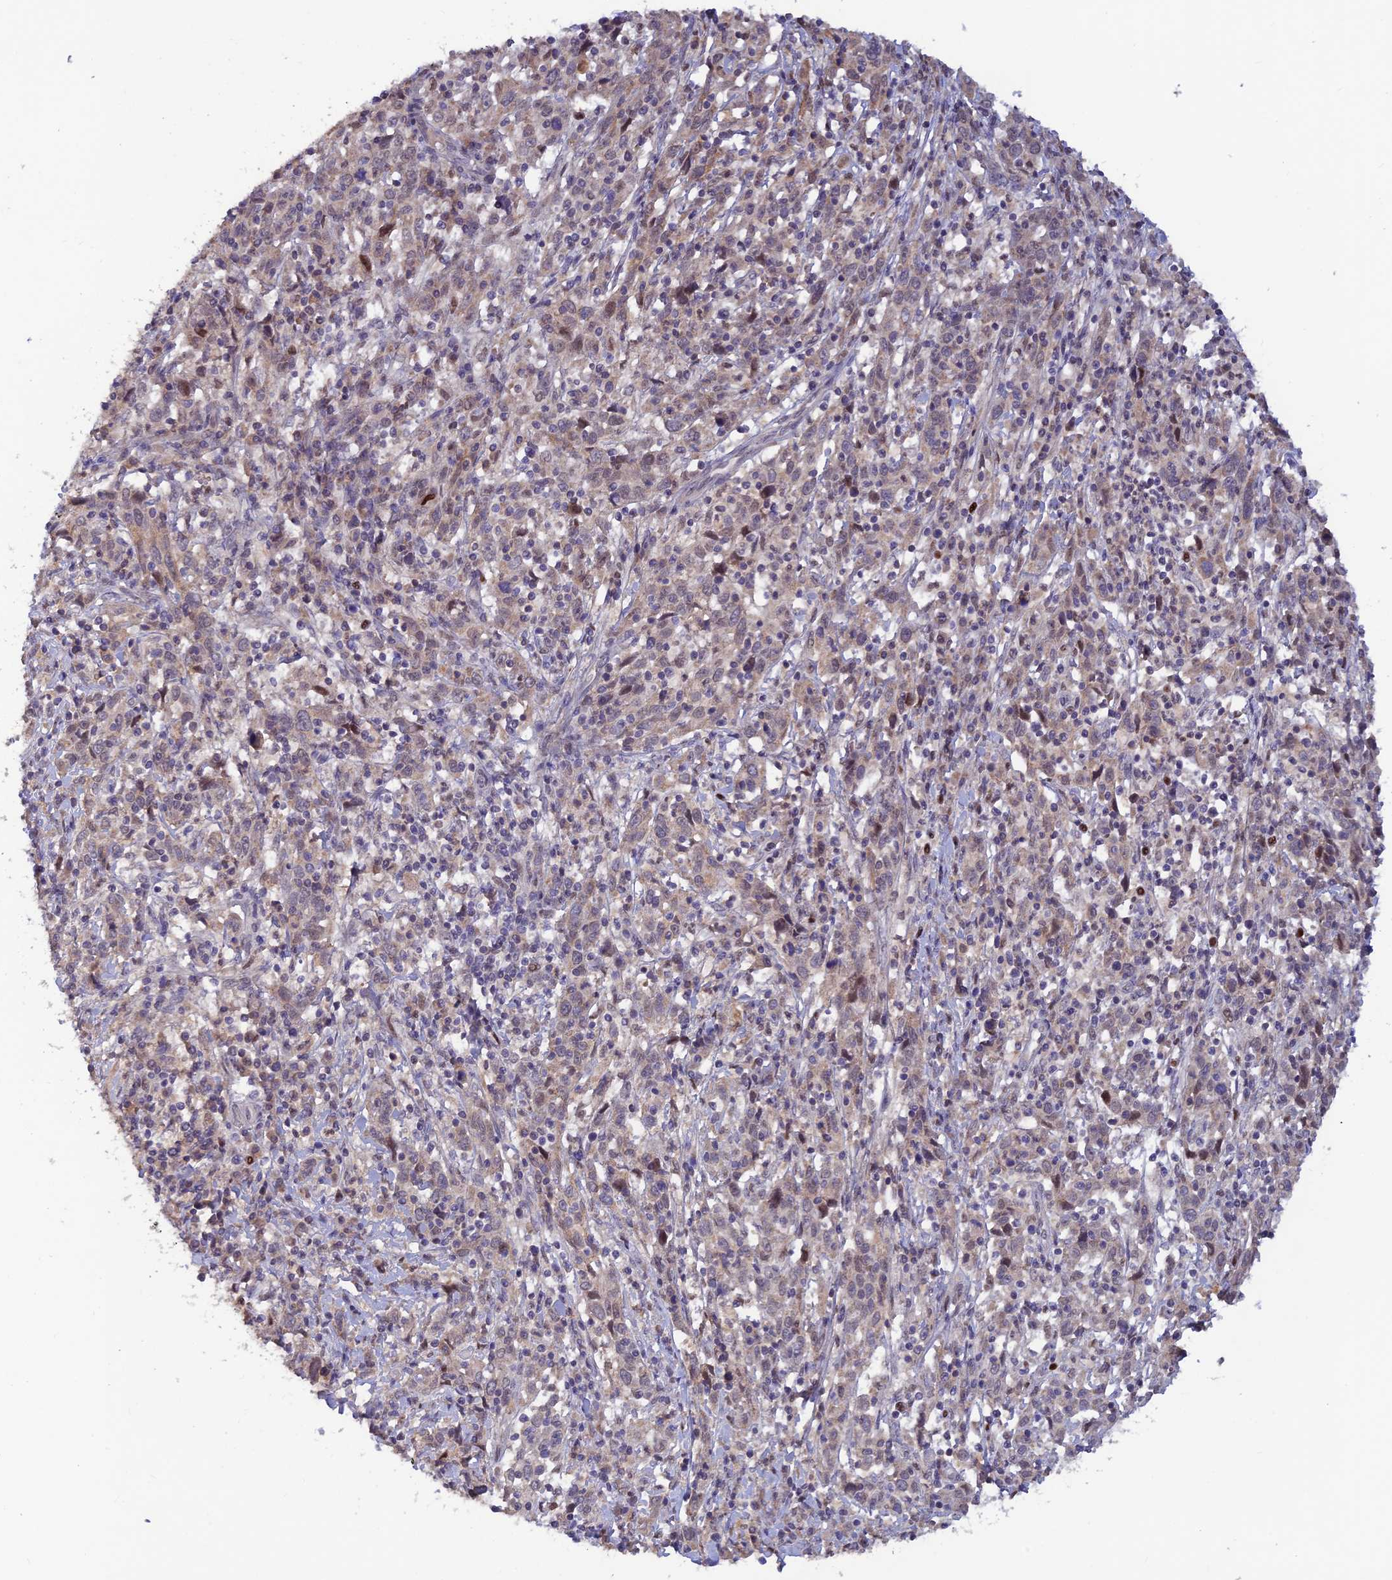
{"staining": {"intensity": "weak", "quantity": "<25%", "location": "cytoplasmic/membranous"}, "tissue": "cervical cancer", "cell_type": "Tumor cells", "image_type": "cancer", "snomed": [{"axis": "morphology", "description": "Squamous cell carcinoma, NOS"}, {"axis": "topography", "description": "Cervix"}], "caption": "Immunohistochemistry (IHC) micrograph of cervical cancer stained for a protein (brown), which displays no positivity in tumor cells.", "gene": "FASTKD5", "patient": {"sex": "female", "age": 46}}